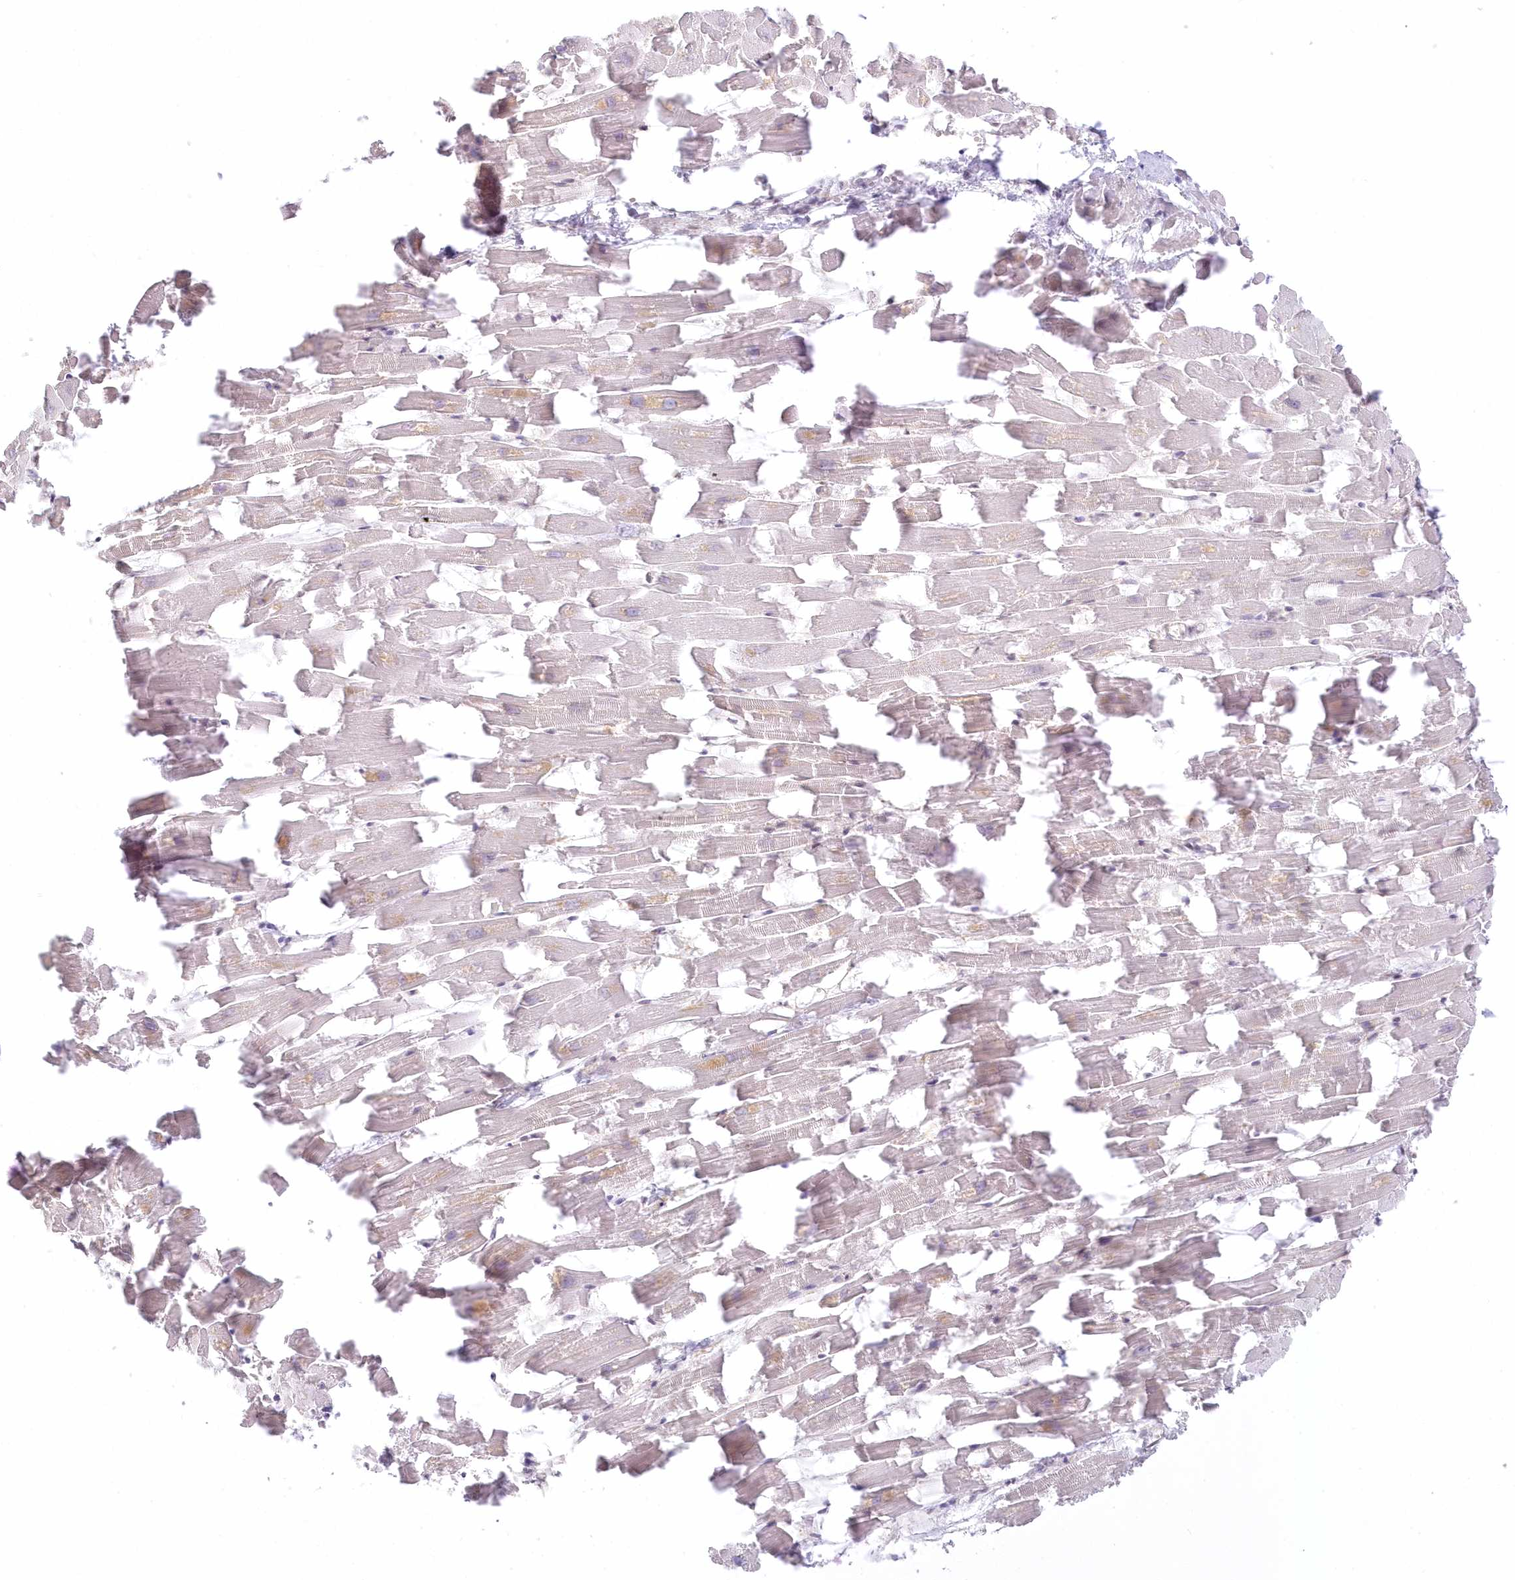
{"staining": {"intensity": "weak", "quantity": "25%-75%", "location": "nuclear"}, "tissue": "heart muscle", "cell_type": "Cardiomyocytes", "image_type": "normal", "snomed": [{"axis": "morphology", "description": "Normal tissue, NOS"}, {"axis": "topography", "description": "Heart"}], "caption": "This histopathology image exhibits IHC staining of unremarkable human heart muscle, with low weak nuclear expression in about 25%-75% of cardiomyocytes.", "gene": "RNPEP", "patient": {"sex": "female", "age": 64}}